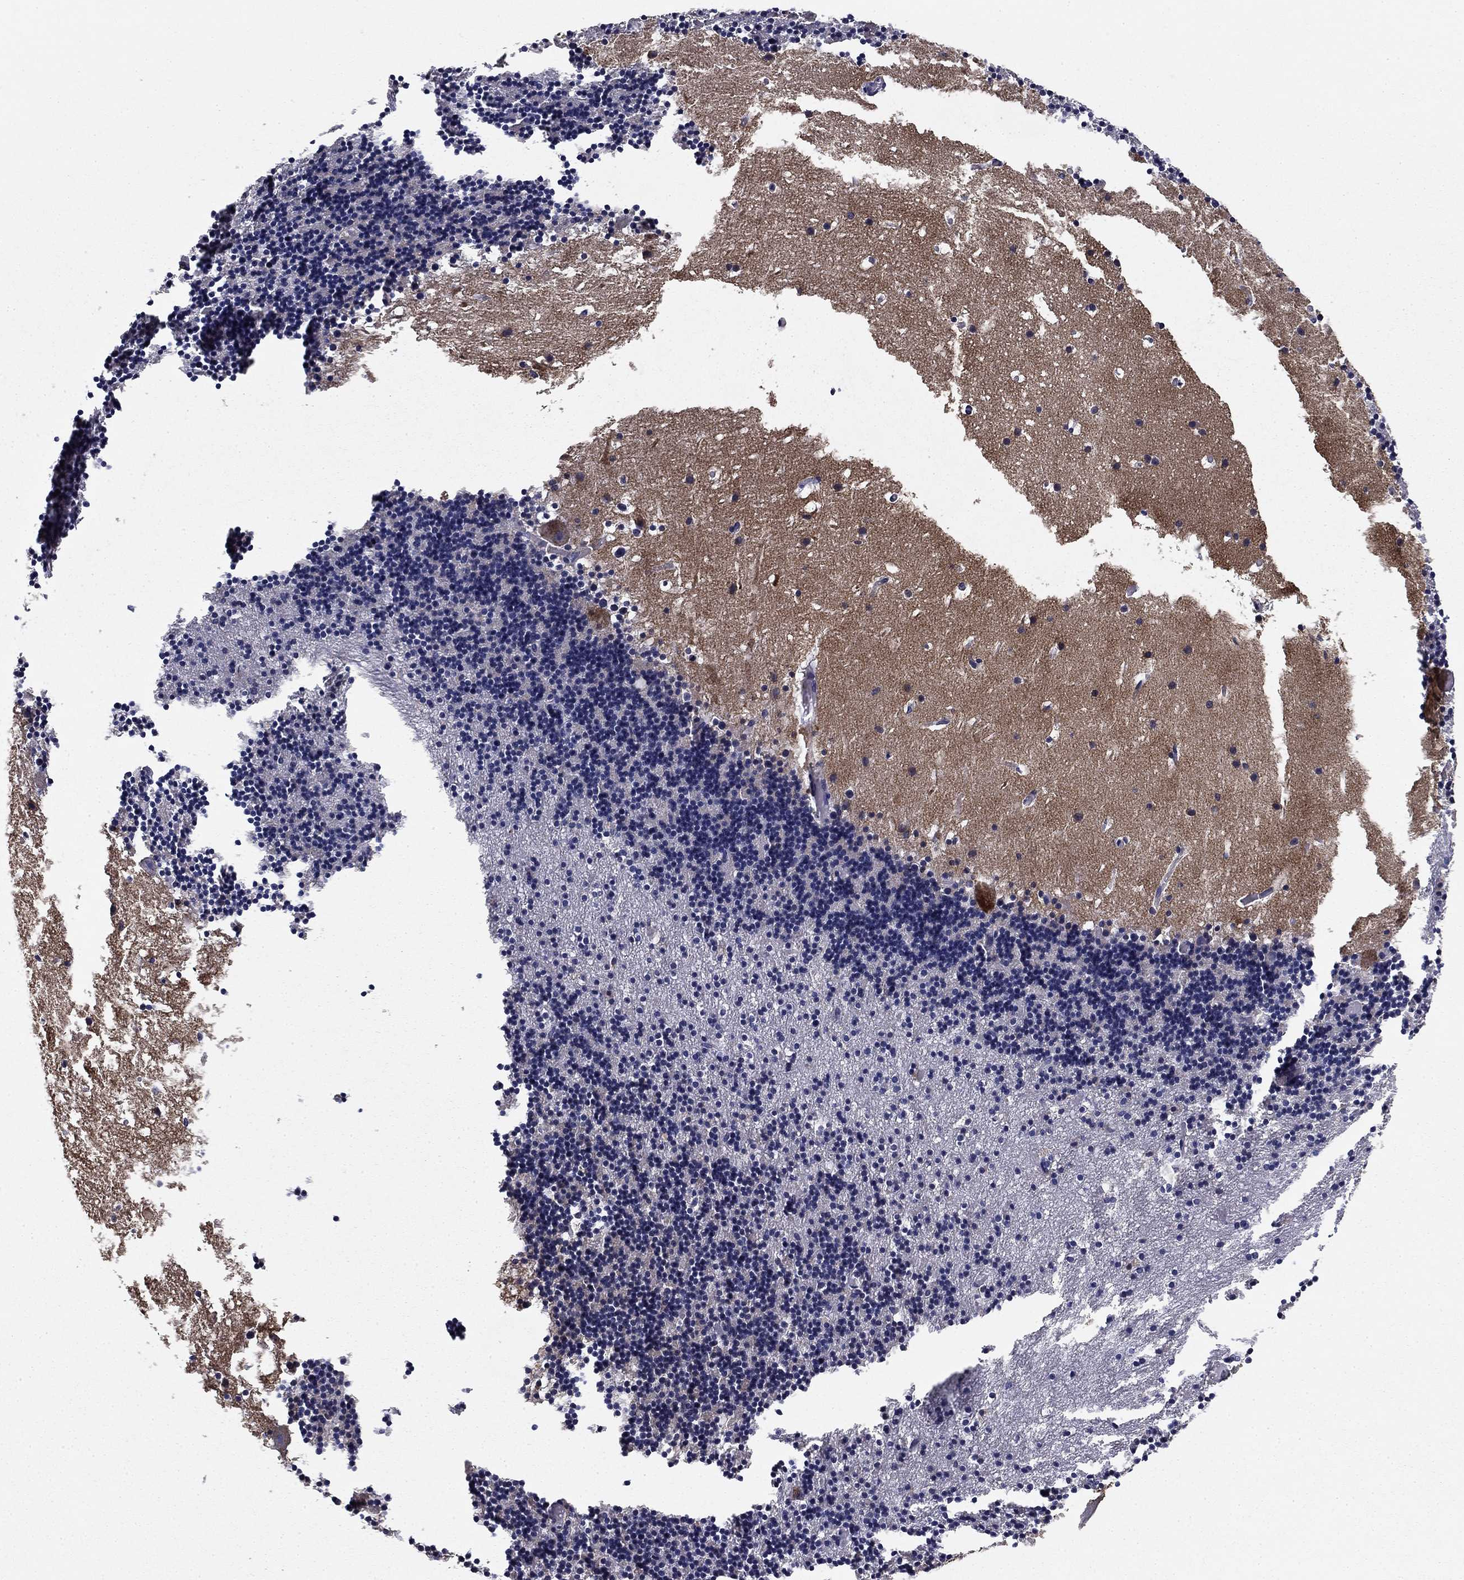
{"staining": {"intensity": "negative", "quantity": "none", "location": "none"}, "tissue": "cerebellum", "cell_type": "Cells in granular layer", "image_type": "normal", "snomed": [{"axis": "morphology", "description": "Normal tissue, NOS"}, {"axis": "topography", "description": "Cerebellum"}], "caption": "This image is of benign cerebellum stained with immunohistochemistry (IHC) to label a protein in brown with the nuclei are counter-stained blue. There is no positivity in cells in granular layer. (DAB (3,3'-diaminobenzidine) immunohistochemistry (IHC), high magnification).", "gene": "SEPTIN3", "patient": {"sex": "male", "age": 37}}